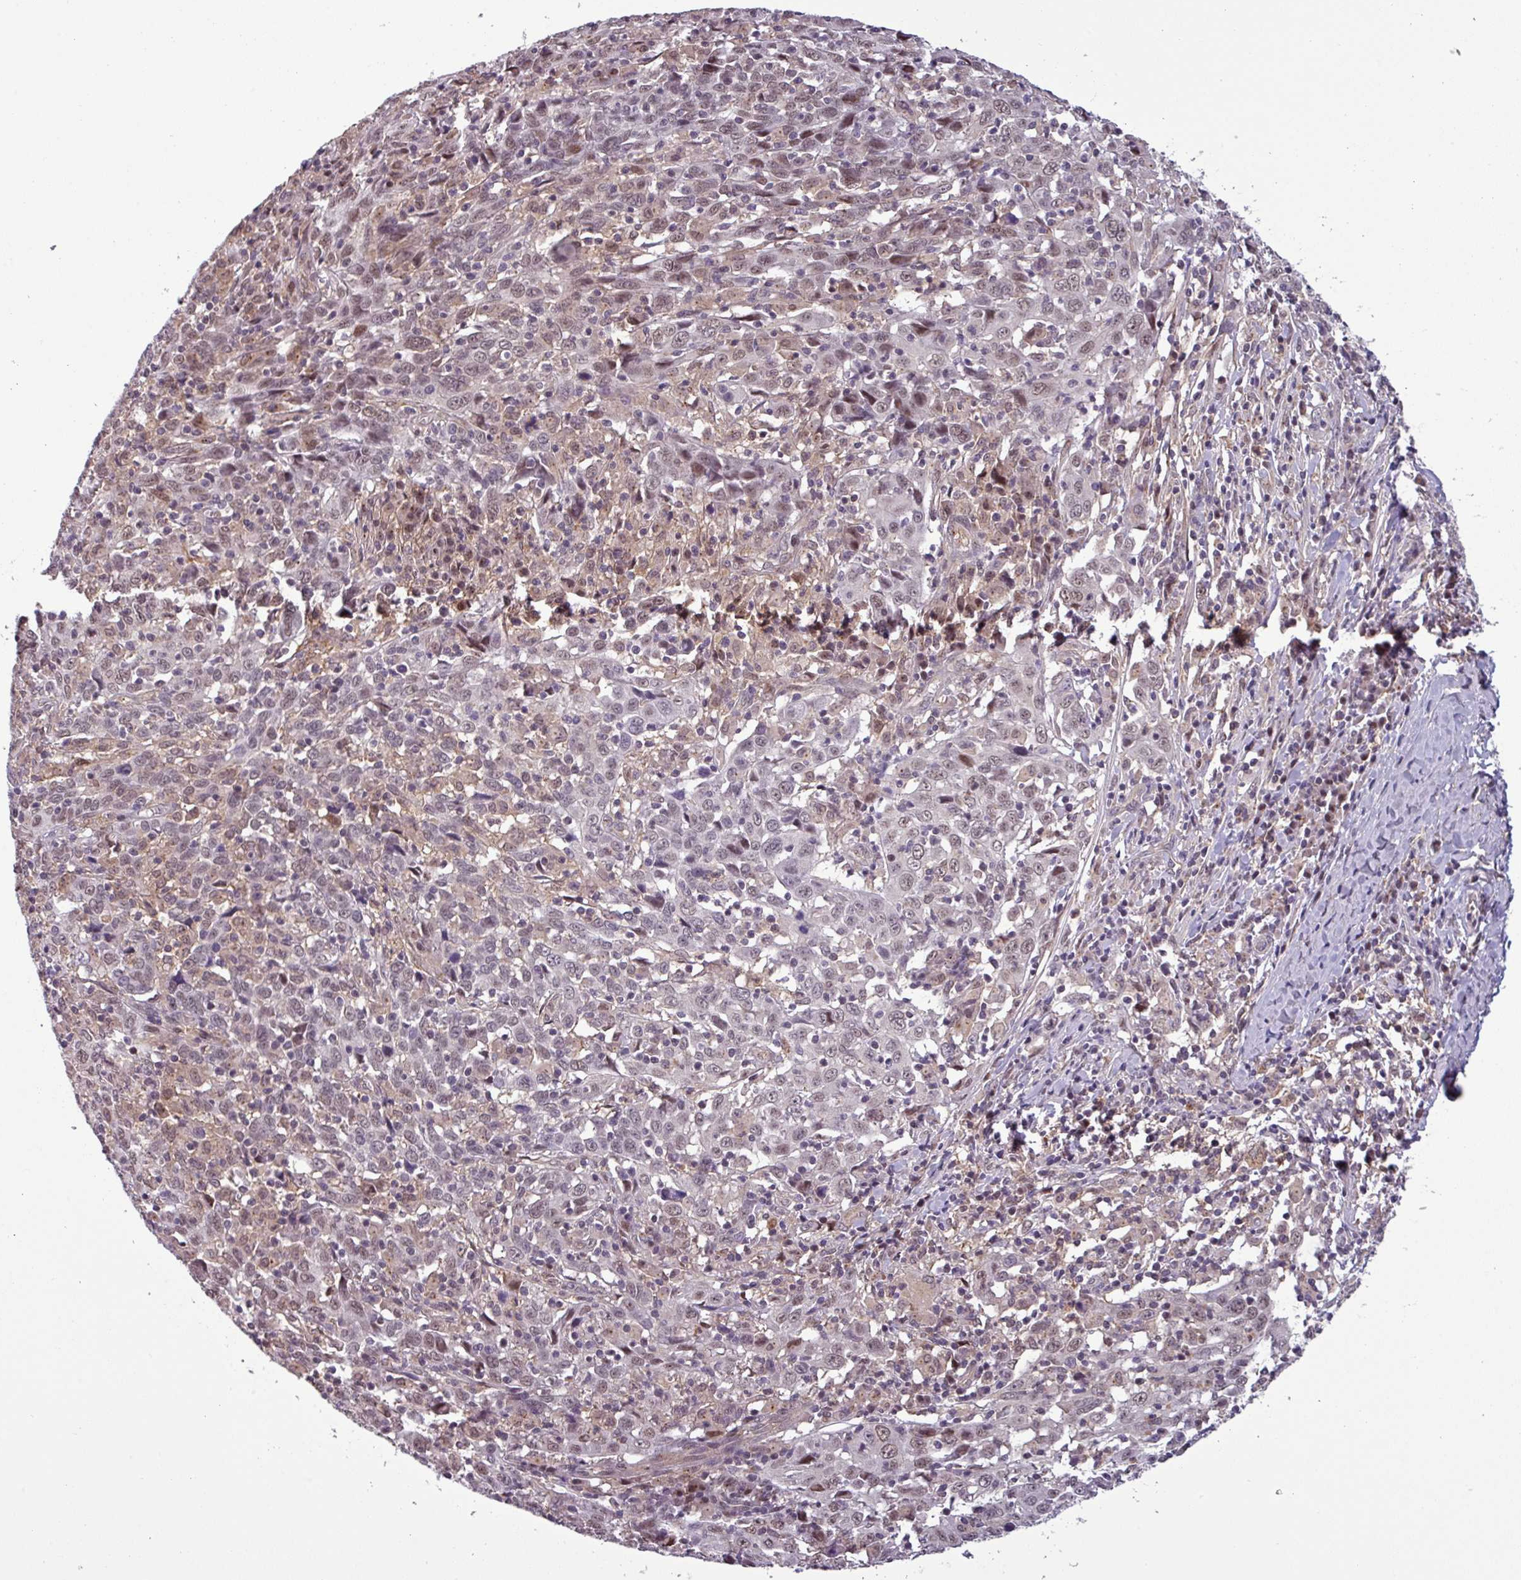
{"staining": {"intensity": "weak", "quantity": "<25%", "location": "nuclear"}, "tissue": "cervical cancer", "cell_type": "Tumor cells", "image_type": "cancer", "snomed": [{"axis": "morphology", "description": "Squamous cell carcinoma, NOS"}, {"axis": "topography", "description": "Cervix"}], "caption": "Squamous cell carcinoma (cervical) was stained to show a protein in brown. There is no significant positivity in tumor cells.", "gene": "NPFFR1", "patient": {"sex": "female", "age": 46}}